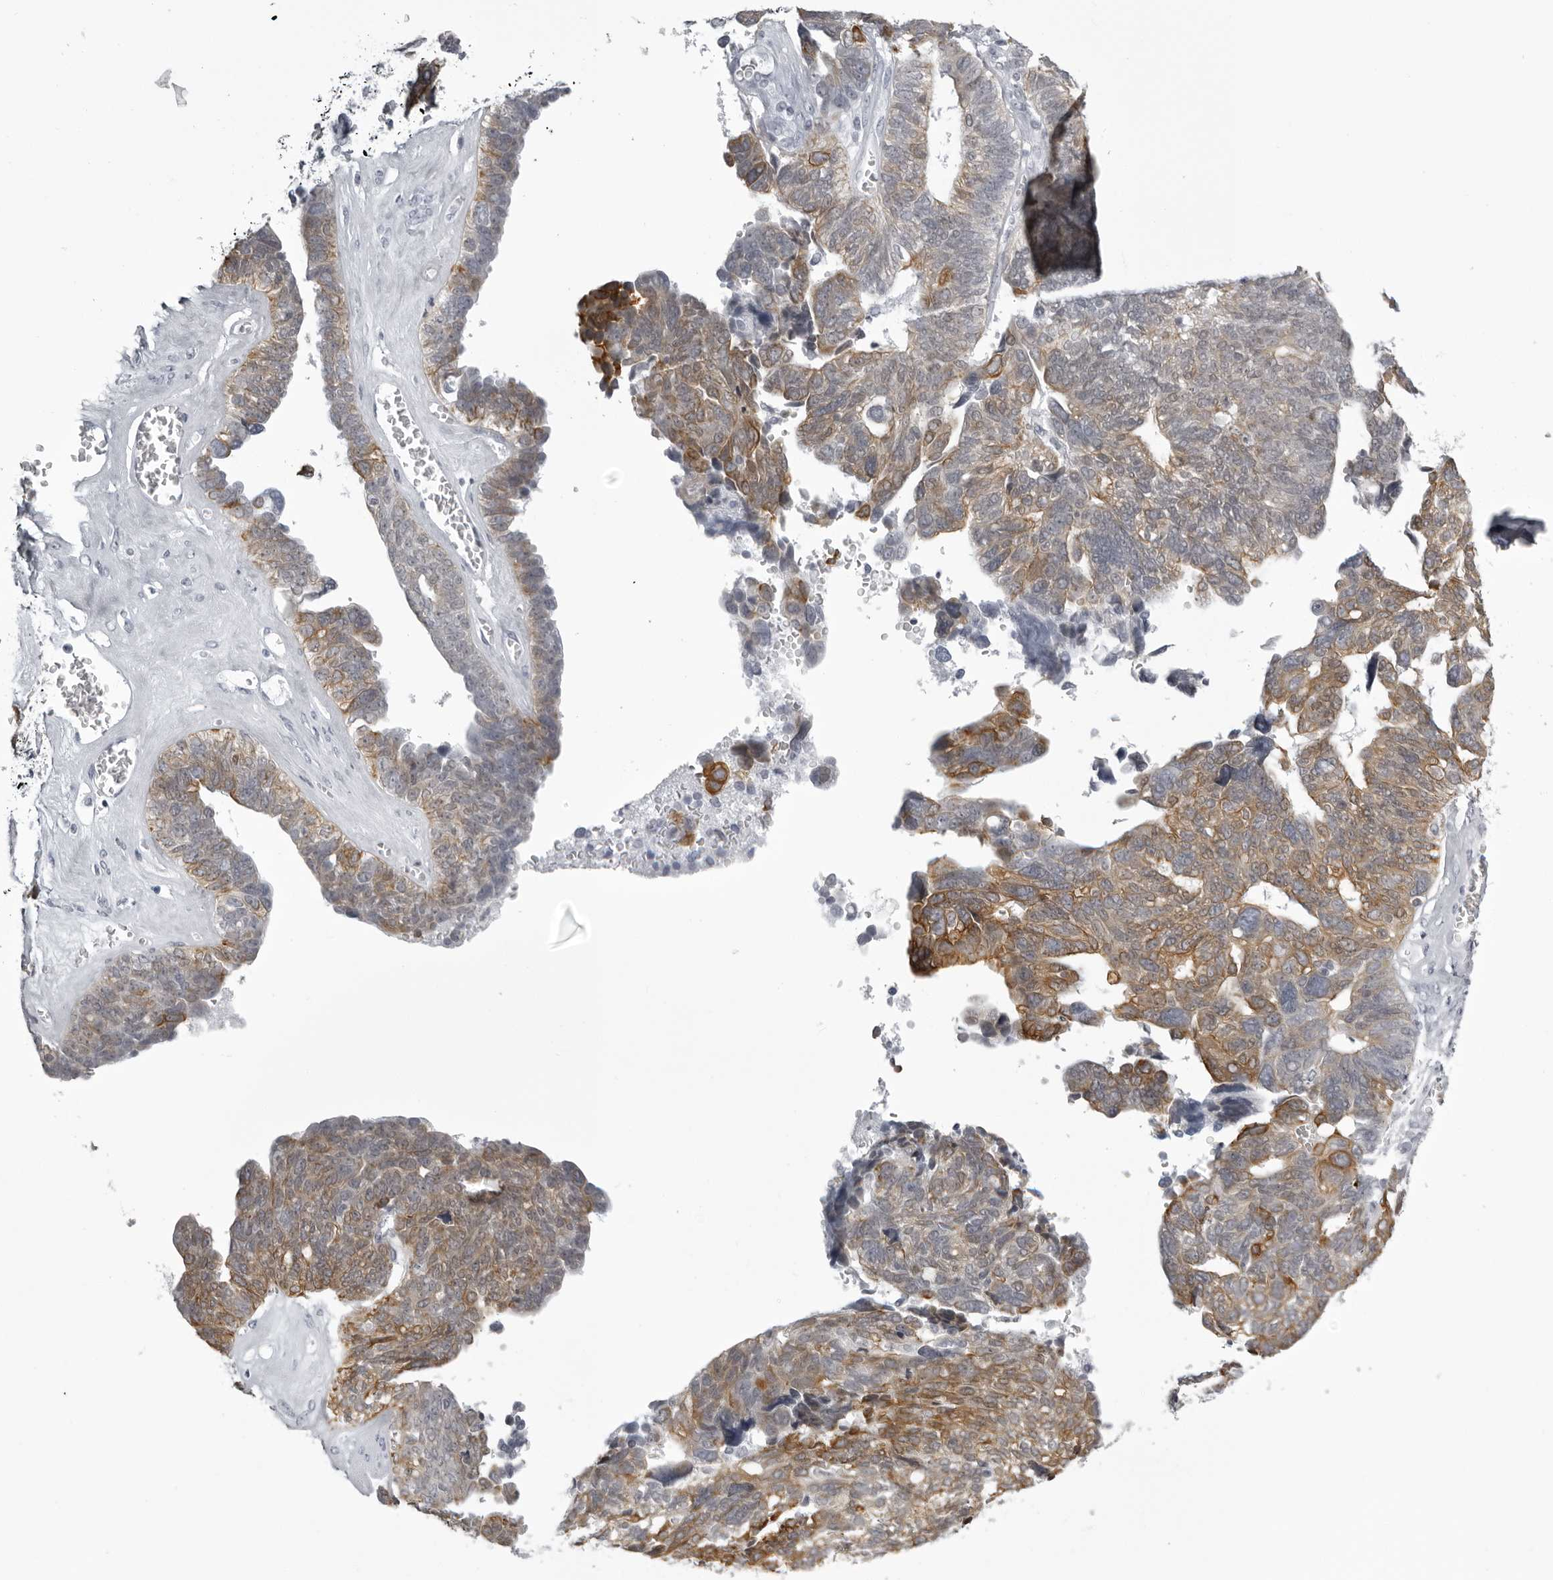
{"staining": {"intensity": "moderate", "quantity": ">75%", "location": "cytoplasmic/membranous"}, "tissue": "ovarian cancer", "cell_type": "Tumor cells", "image_type": "cancer", "snomed": [{"axis": "morphology", "description": "Cystadenocarcinoma, serous, NOS"}, {"axis": "topography", "description": "Ovary"}], "caption": "Ovarian cancer (serous cystadenocarcinoma) stained with a protein marker displays moderate staining in tumor cells.", "gene": "UROD", "patient": {"sex": "female", "age": 79}}